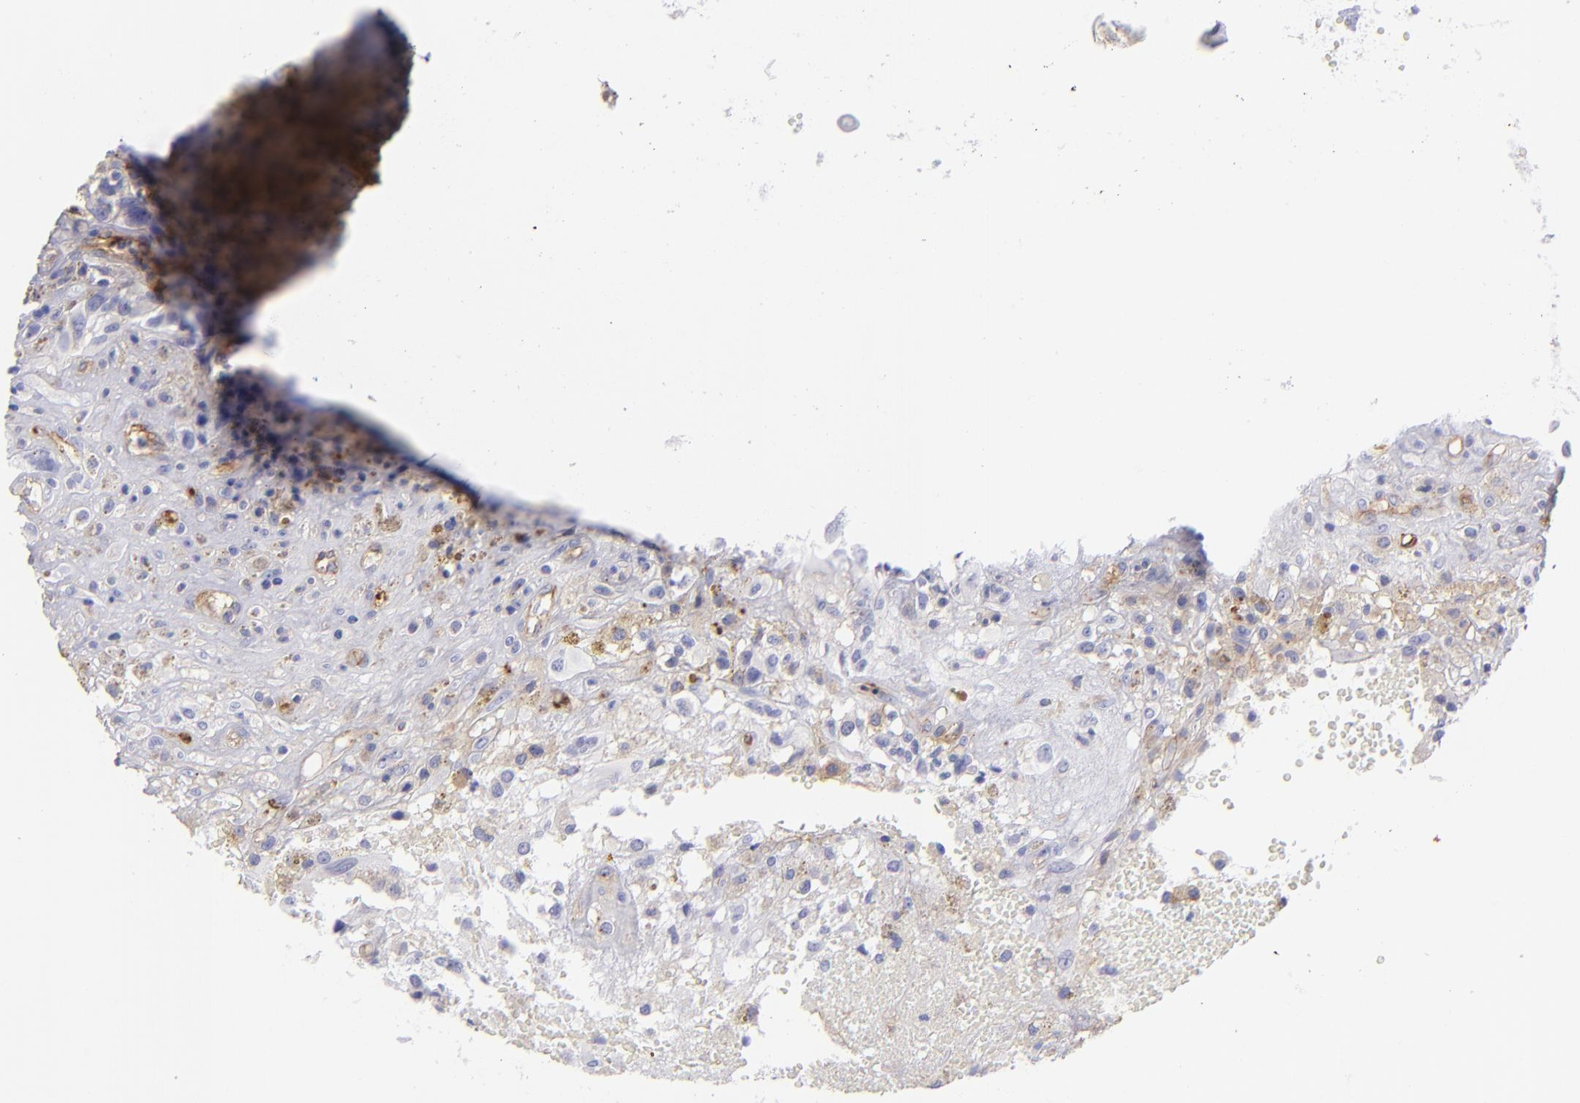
{"staining": {"intensity": "negative", "quantity": "none", "location": "none"}, "tissue": "glioma", "cell_type": "Tumor cells", "image_type": "cancer", "snomed": [{"axis": "morphology", "description": "Glioma, malignant, High grade"}, {"axis": "topography", "description": "Brain"}], "caption": "A histopathology image of human glioma is negative for staining in tumor cells.", "gene": "ENTPD1", "patient": {"sex": "male", "age": 66}}